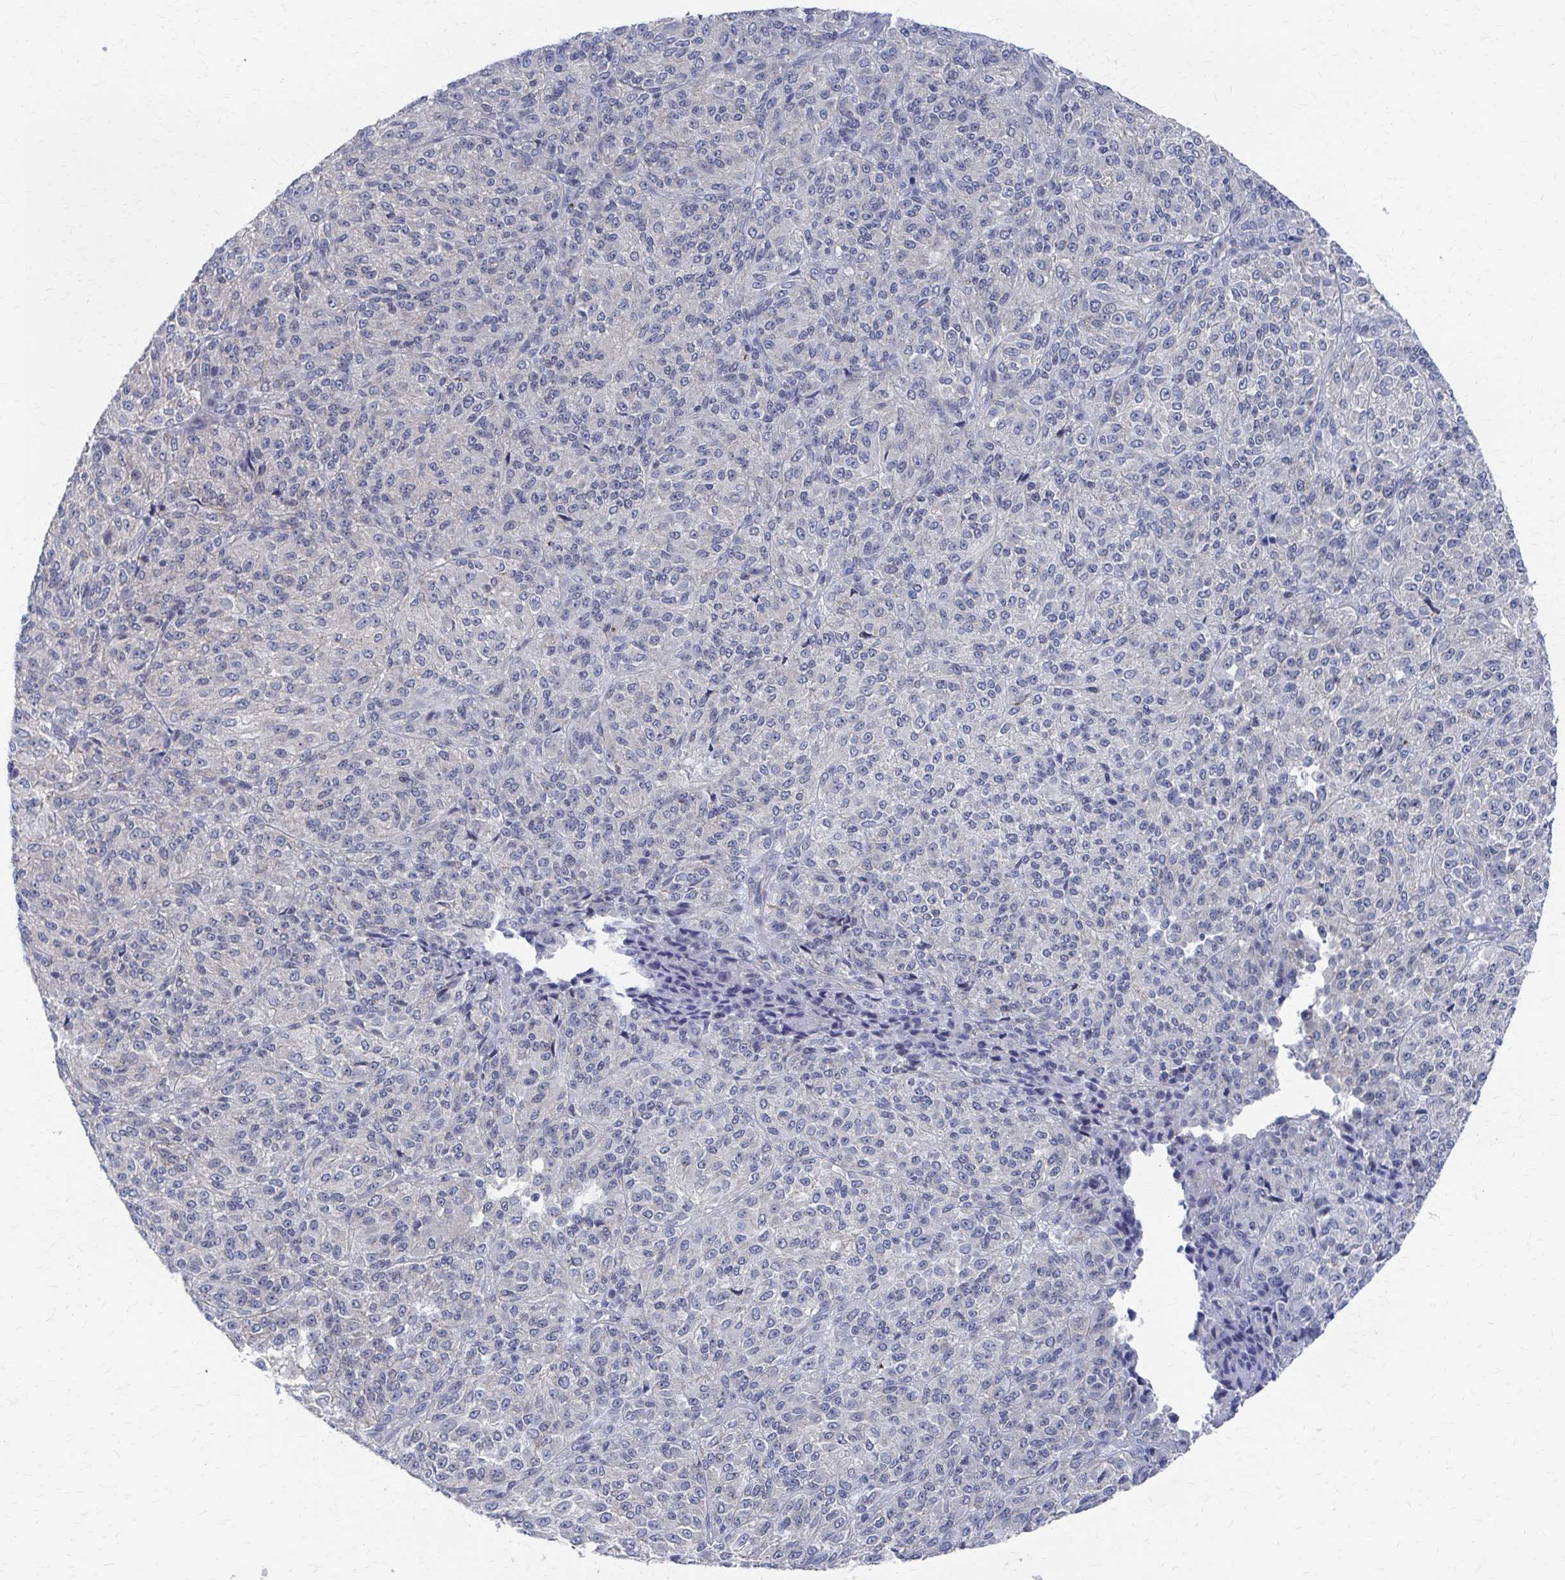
{"staining": {"intensity": "negative", "quantity": "none", "location": "none"}, "tissue": "melanoma", "cell_type": "Tumor cells", "image_type": "cancer", "snomed": [{"axis": "morphology", "description": "Malignant melanoma, Metastatic site"}, {"axis": "topography", "description": "Brain"}], "caption": "DAB (3,3'-diaminobenzidine) immunohistochemical staining of malignant melanoma (metastatic site) demonstrates no significant staining in tumor cells.", "gene": "PLEKHG7", "patient": {"sex": "female", "age": 56}}